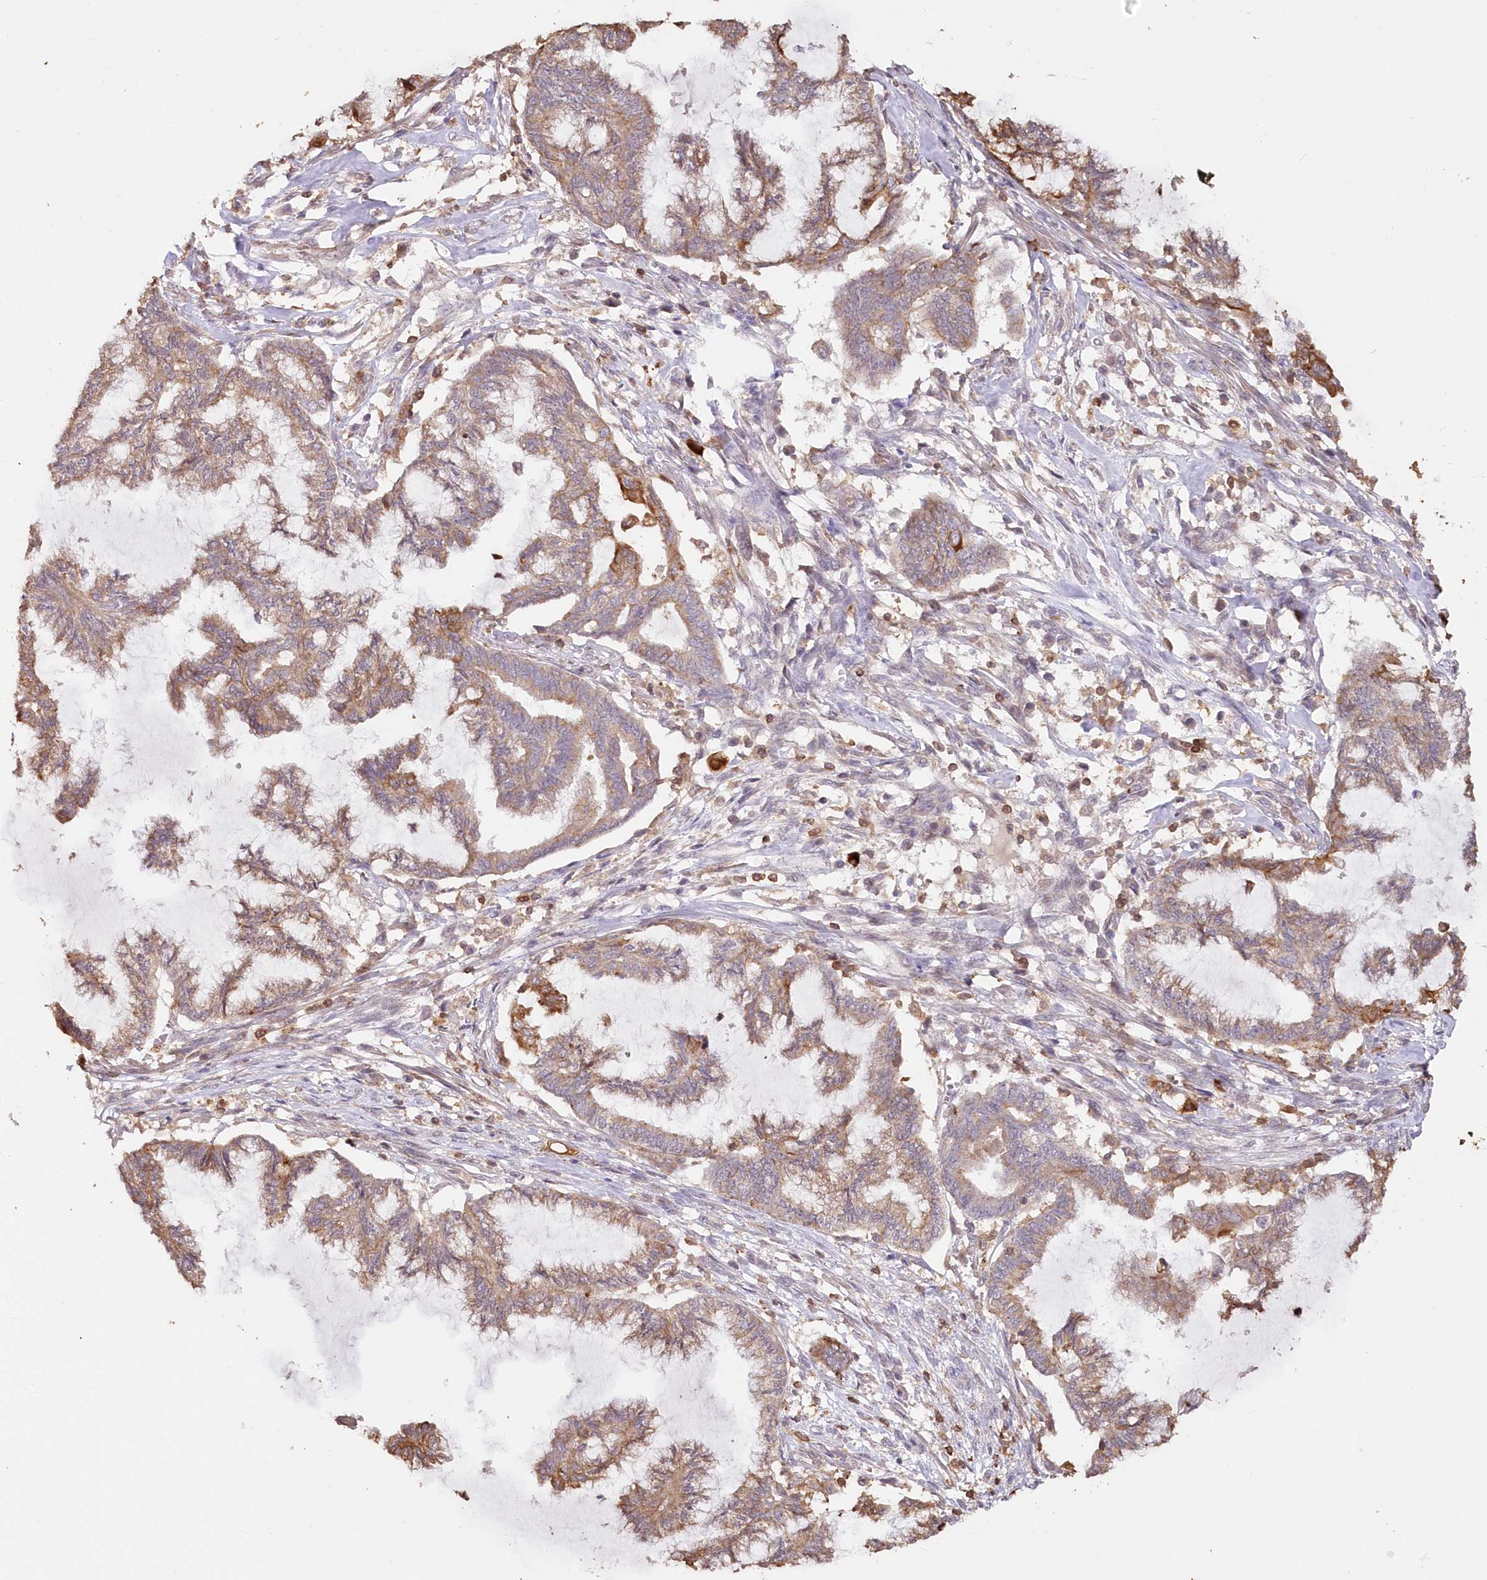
{"staining": {"intensity": "moderate", "quantity": "25%-75%", "location": "cytoplasmic/membranous"}, "tissue": "endometrial cancer", "cell_type": "Tumor cells", "image_type": "cancer", "snomed": [{"axis": "morphology", "description": "Adenocarcinoma, NOS"}, {"axis": "topography", "description": "Endometrium"}], "caption": "Protein analysis of endometrial cancer (adenocarcinoma) tissue displays moderate cytoplasmic/membranous expression in approximately 25%-75% of tumor cells. The protein is stained brown, and the nuclei are stained in blue (DAB IHC with brightfield microscopy, high magnification).", "gene": "SNED1", "patient": {"sex": "female", "age": 86}}